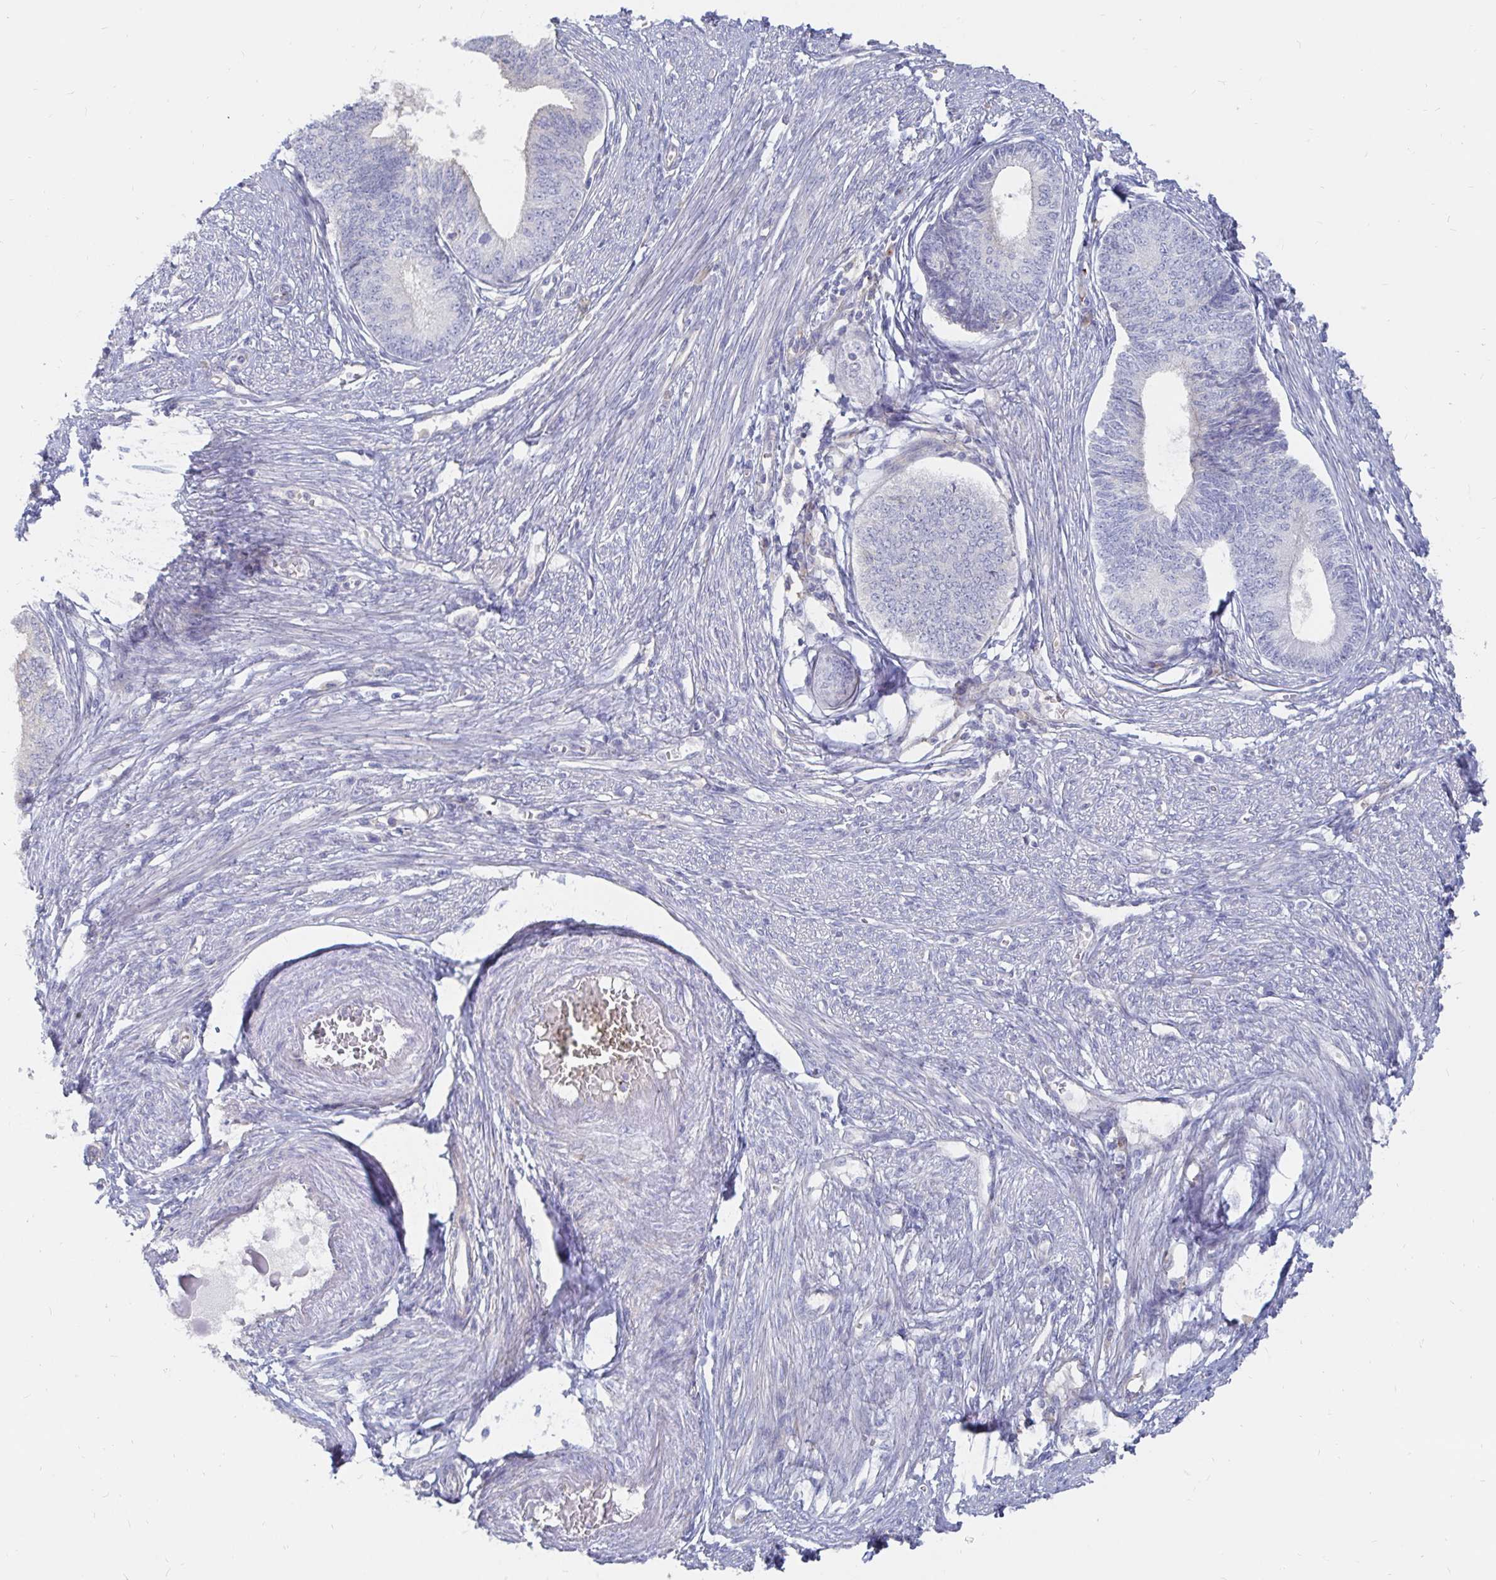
{"staining": {"intensity": "negative", "quantity": "none", "location": "none"}, "tissue": "endometrial cancer", "cell_type": "Tumor cells", "image_type": "cancer", "snomed": [{"axis": "morphology", "description": "Adenocarcinoma, NOS"}, {"axis": "topography", "description": "Endometrium"}], "caption": "IHC of endometrial cancer shows no staining in tumor cells.", "gene": "KCTD19", "patient": {"sex": "female", "age": 68}}